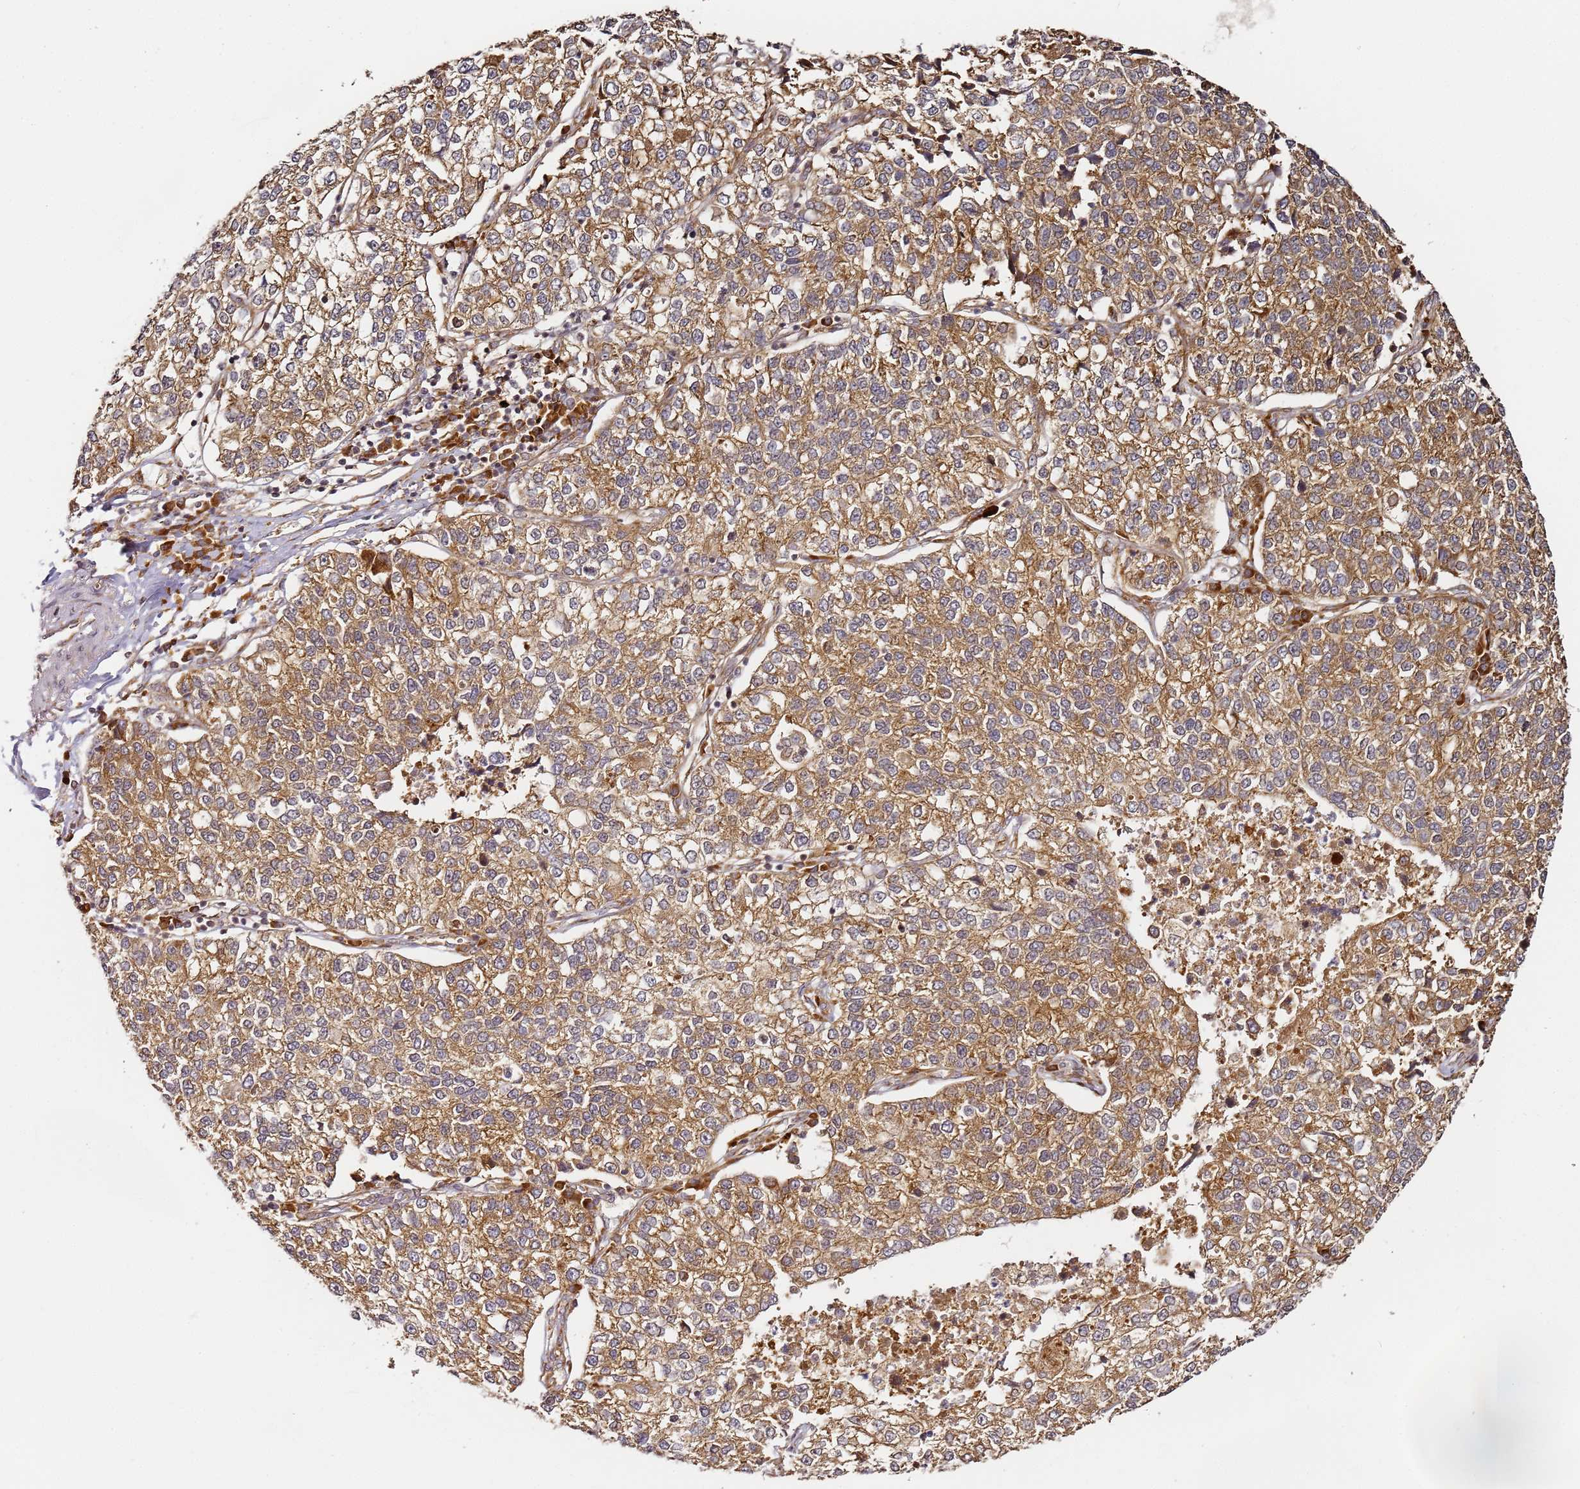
{"staining": {"intensity": "moderate", "quantity": ">75%", "location": "cytoplasmic/membranous"}, "tissue": "lung cancer", "cell_type": "Tumor cells", "image_type": "cancer", "snomed": [{"axis": "morphology", "description": "Adenocarcinoma, NOS"}, {"axis": "topography", "description": "Lung"}], "caption": "Adenocarcinoma (lung) stained with DAB IHC exhibits medium levels of moderate cytoplasmic/membranous positivity in about >75% of tumor cells. The staining was performed using DAB, with brown indicating positive protein expression. Nuclei are stained blue with hematoxylin.", "gene": "RPS3A", "patient": {"sex": "male", "age": 49}}